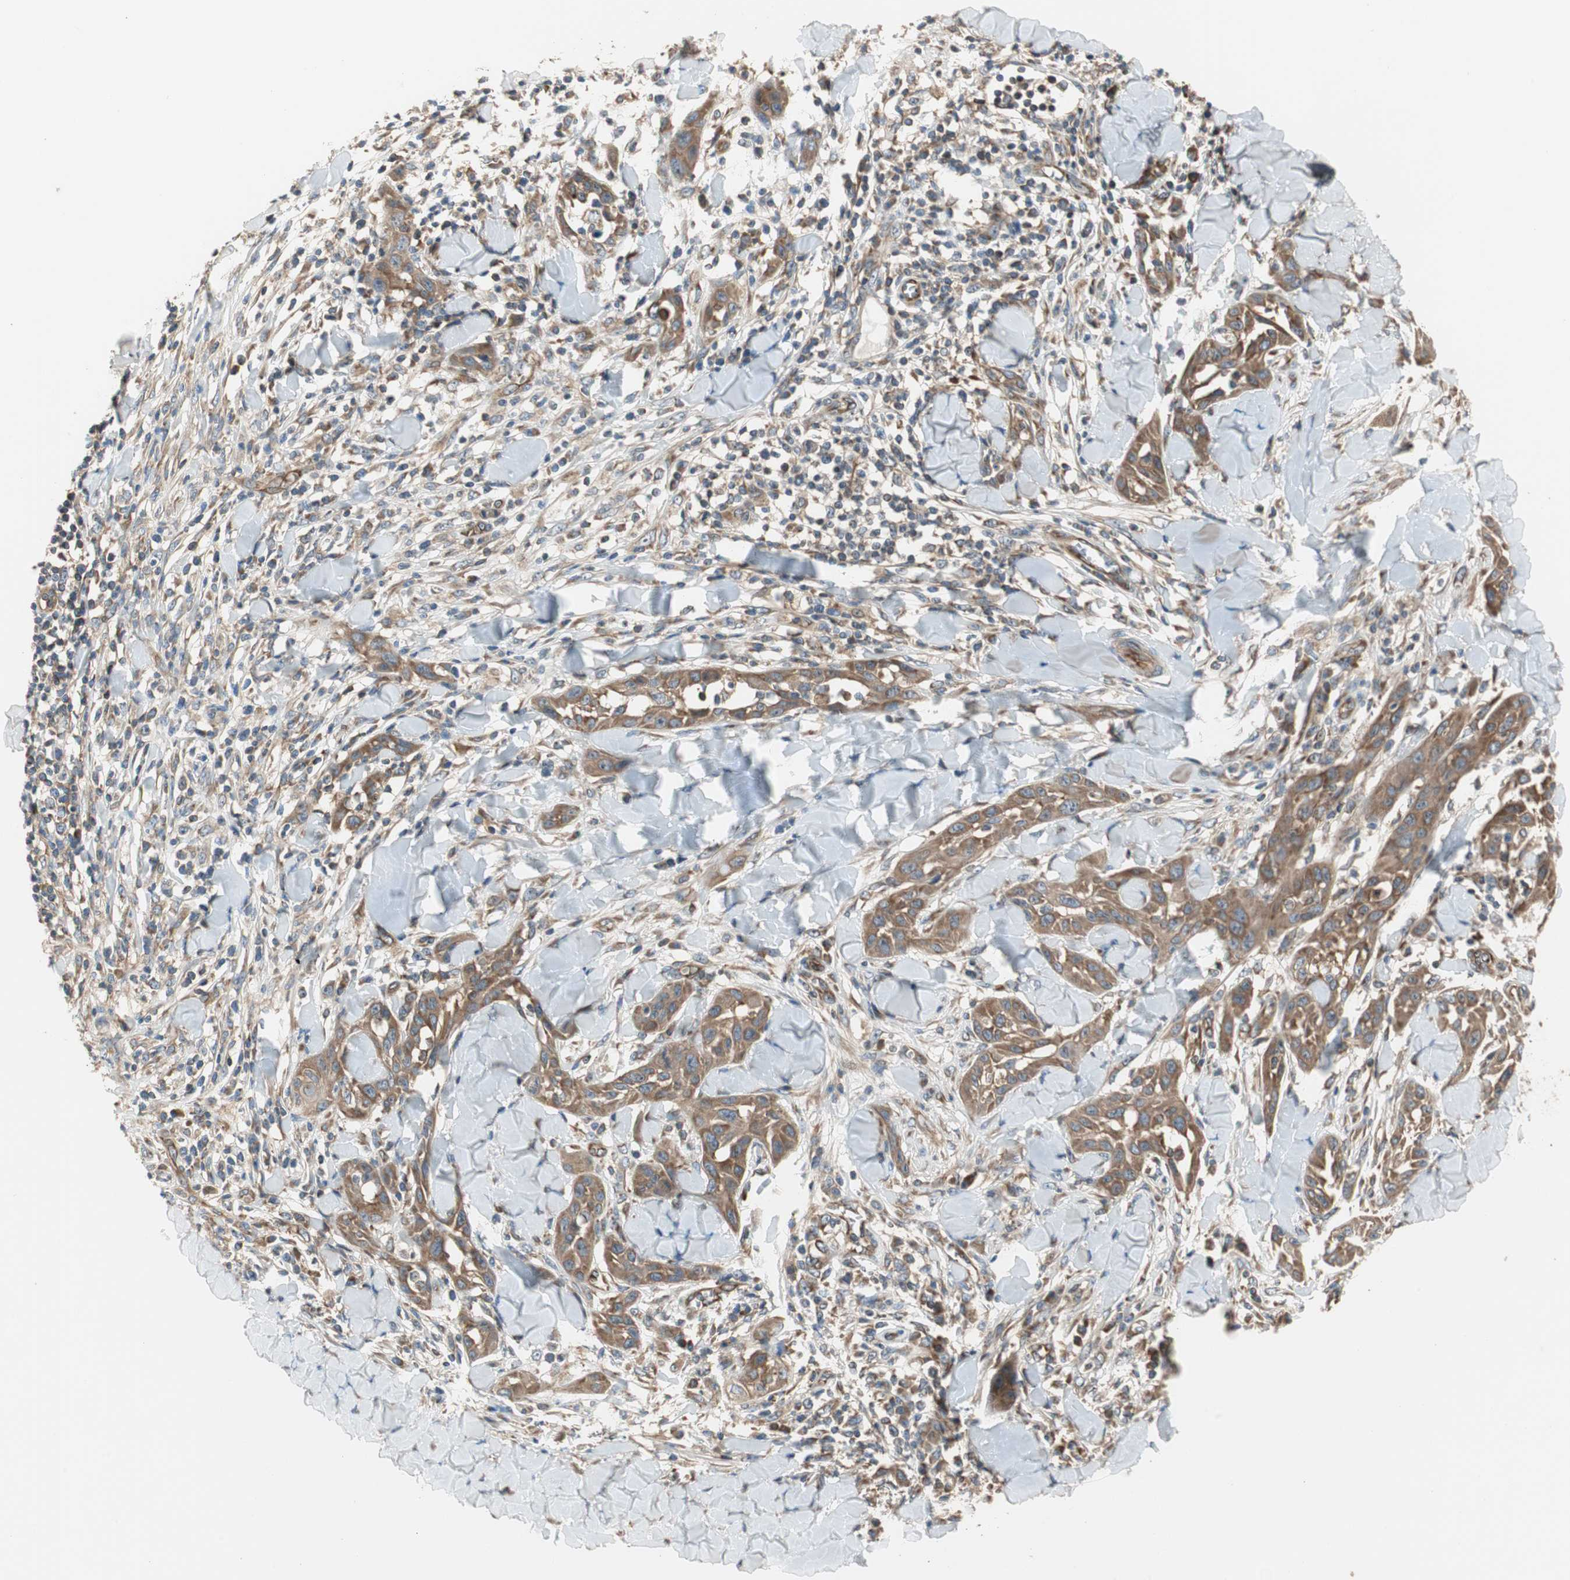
{"staining": {"intensity": "moderate", "quantity": ">75%", "location": "cytoplasmic/membranous"}, "tissue": "skin cancer", "cell_type": "Tumor cells", "image_type": "cancer", "snomed": [{"axis": "morphology", "description": "Squamous cell carcinoma, NOS"}, {"axis": "topography", "description": "Skin"}], "caption": "Immunohistochemical staining of human skin cancer (squamous cell carcinoma) demonstrates medium levels of moderate cytoplasmic/membranous positivity in approximately >75% of tumor cells.", "gene": "CTTNBP2NL", "patient": {"sex": "male", "age": 24}}